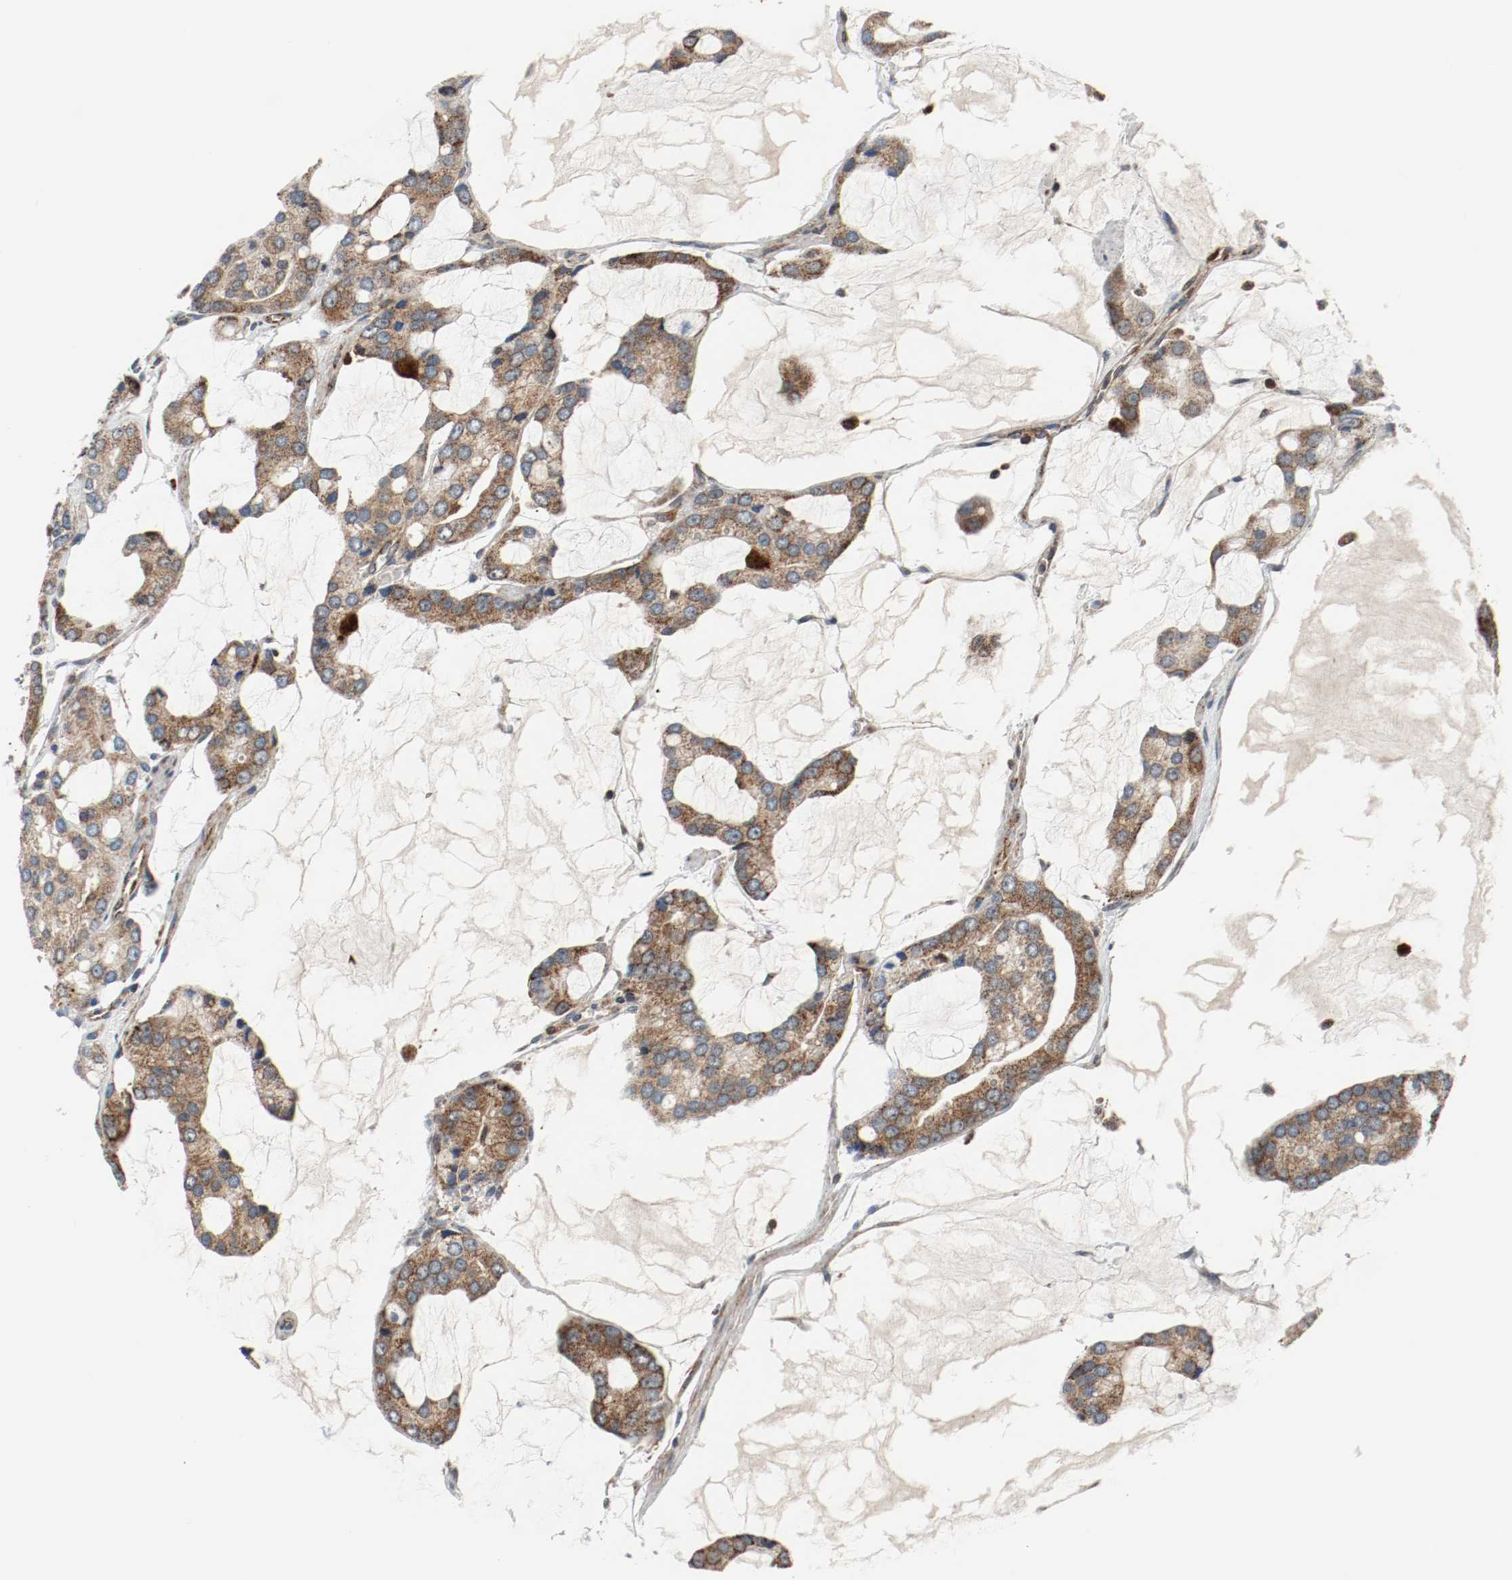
{"staining": {"intensity": "moderate", "quantity": ">75%", "location": "cytoplasmic/membranous"}, "tissue": "prostate cancer", "cell_type": "Tumor cells", "image_type": "cancer", "snomed": [{"axis": "morphology", "description": "Adenocarcinoma, High grade"}, {"axis": "topography", "description": "Prostate"}], "caption": "This is an image of immunohistochemistry staining of prostate cancer, which shows moderate positivity in the cytoplasmic/membranous of tumor cells.", "gene": "TXNRD1", "patient": {"sex": "male", "age": 67}}